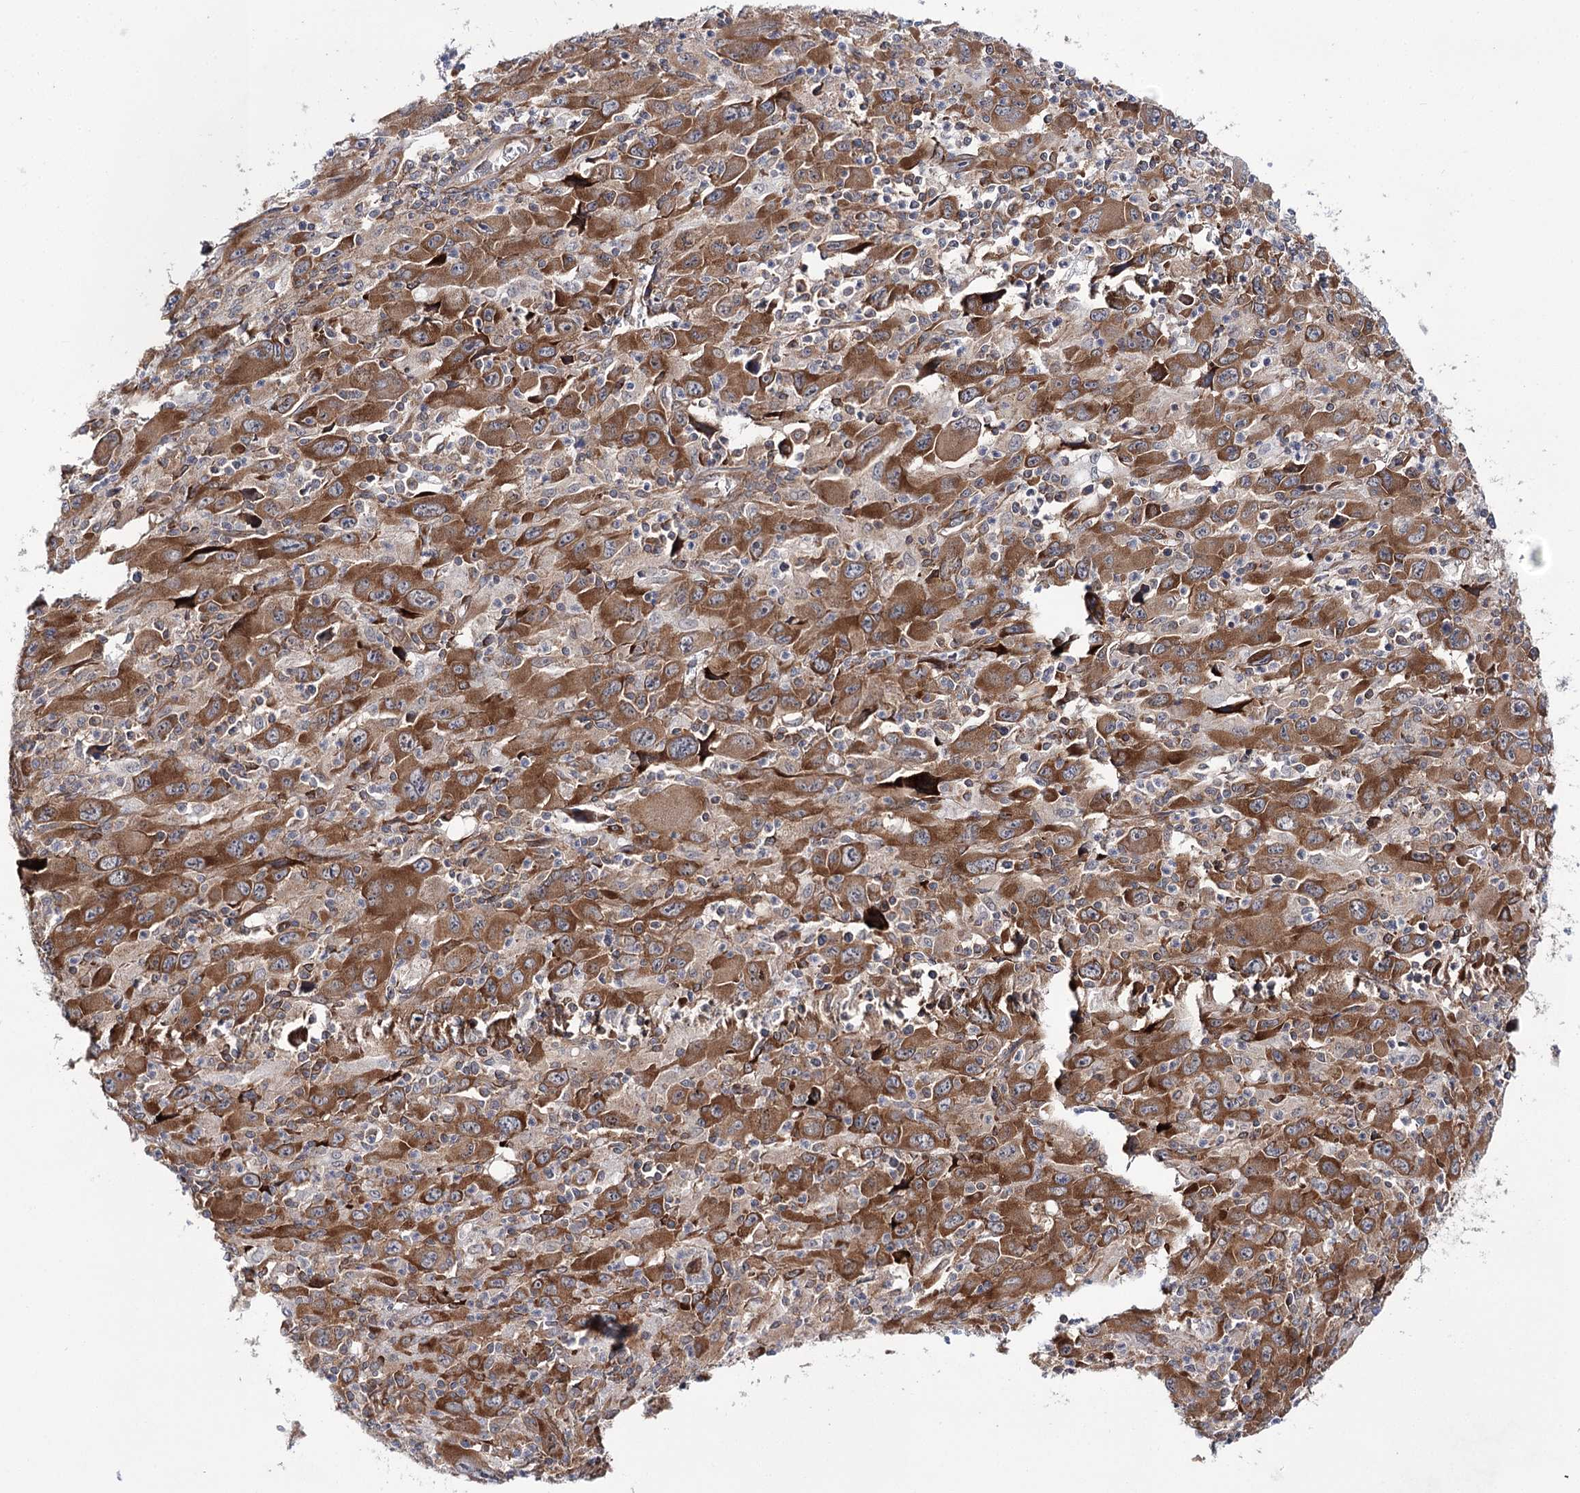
{"staining": {"intensity": "moderate", "quantity": ">75%", "location": "cytoplasmic/membranous"}, "tissue": "melanoma", "cell_type": "Tumor cells", "image_type": "cancer", "snomed": [{"axis": "morphology", "description": "Malignant melanoma, Metastatic site"}, {"axis": "topography", "description": "Skin"}], "caption": "Immunohistochemical staining of malignant melanoma (metastatic site) displays medium levels of moderate cytoplasmic/membranous protein expression in approximately >75% of tumor cells.", "gene": "VWA2", "patient": {"sex": "female", "age": 56}}